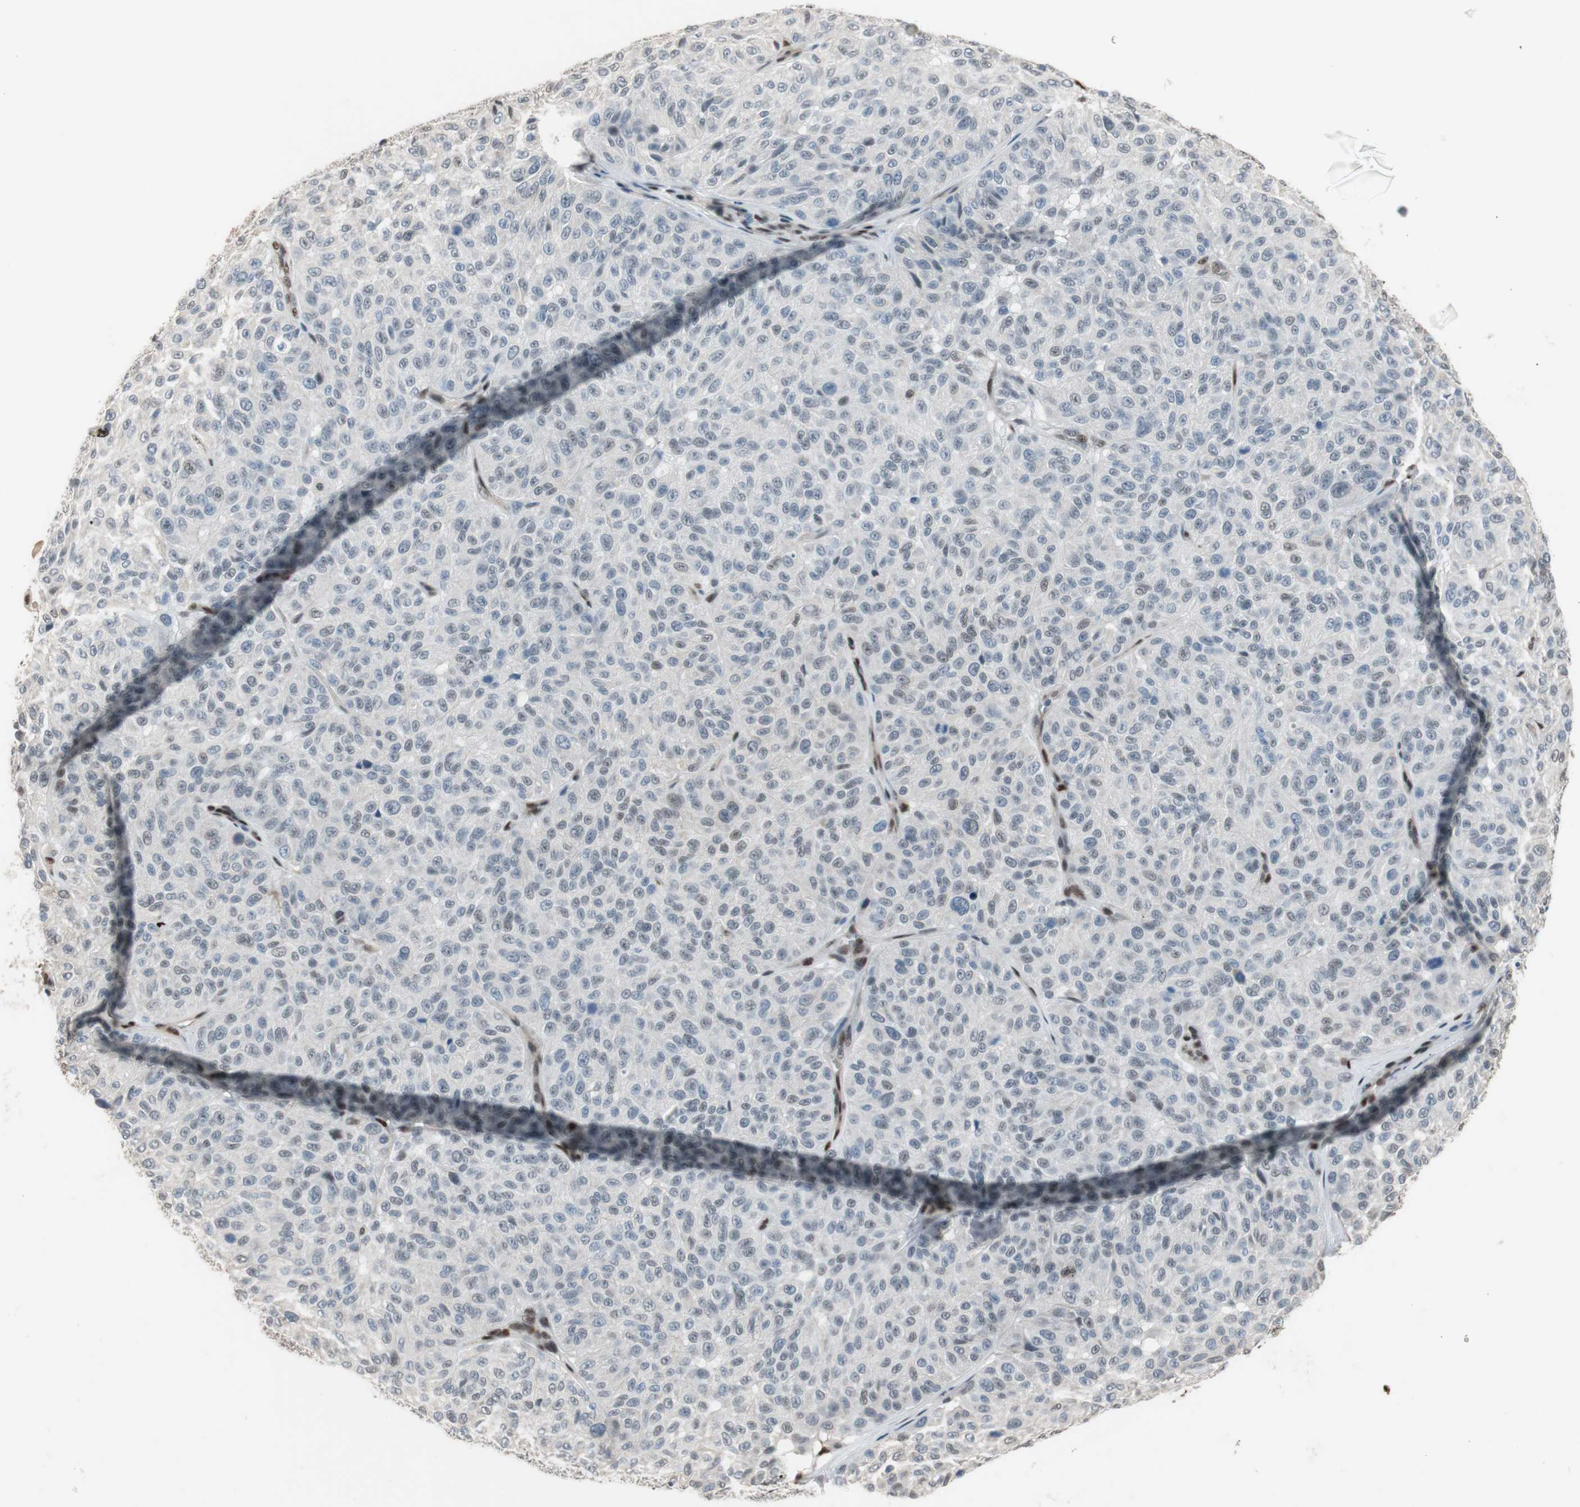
{"staining": {"intensity": "negative", "quantity": "none", "location": "none"}, "tissue": "melanoma", "cell_type": "Tumor cells", "image_type": "cancer", "snomed": [{"axis": "morphology", "description": "Malignant melanoma, NOS"}, {"axis": "topography", "description": "Skin"}], "caption": "High magnification brightfield microscopy of melanoma stained with DAB (brown) and counterstained with hematoxylin (blue): tumor cells show no significant positivity.", "gene": "PML", "patient": {"sex": "female", "age": 46}}